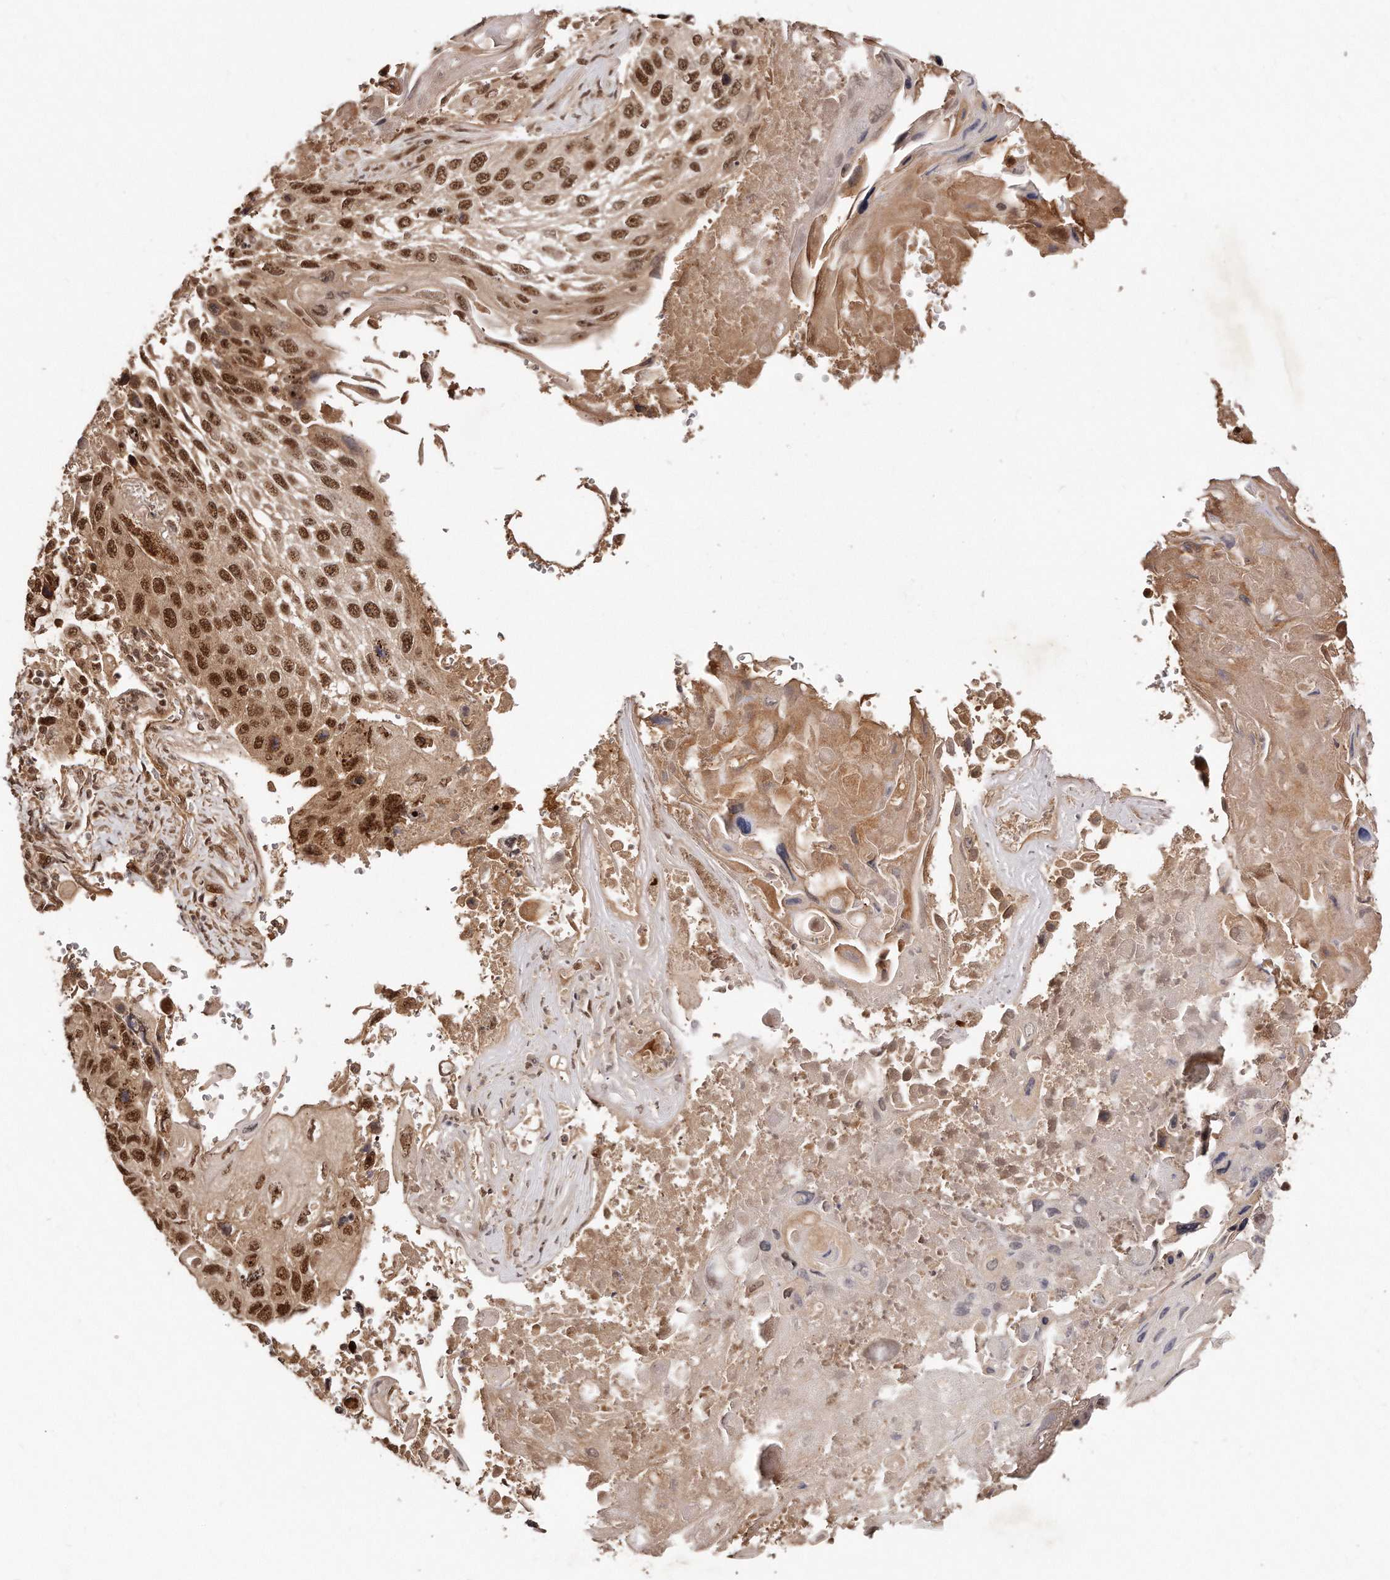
{"staining": {"intensity": "moderate", "quantity": ">75%", "location": "nuclear"}, "tissue": "lung cancer", "cell_type": "Tumor cells", "image_type": "cancer", "snomed": [{"axis": "morphology", "description": "Squamous cell carcinoma, NOS"}, {"axis": "topography", "description": "Lung"}], "caption": "Protein analysis of lung squamous cell carcinoma tissue displays moderate nuclear expression in about >75% of tumor cells.", "gene": "SOX4", "patient": {"sex": "male", "age": 61}}